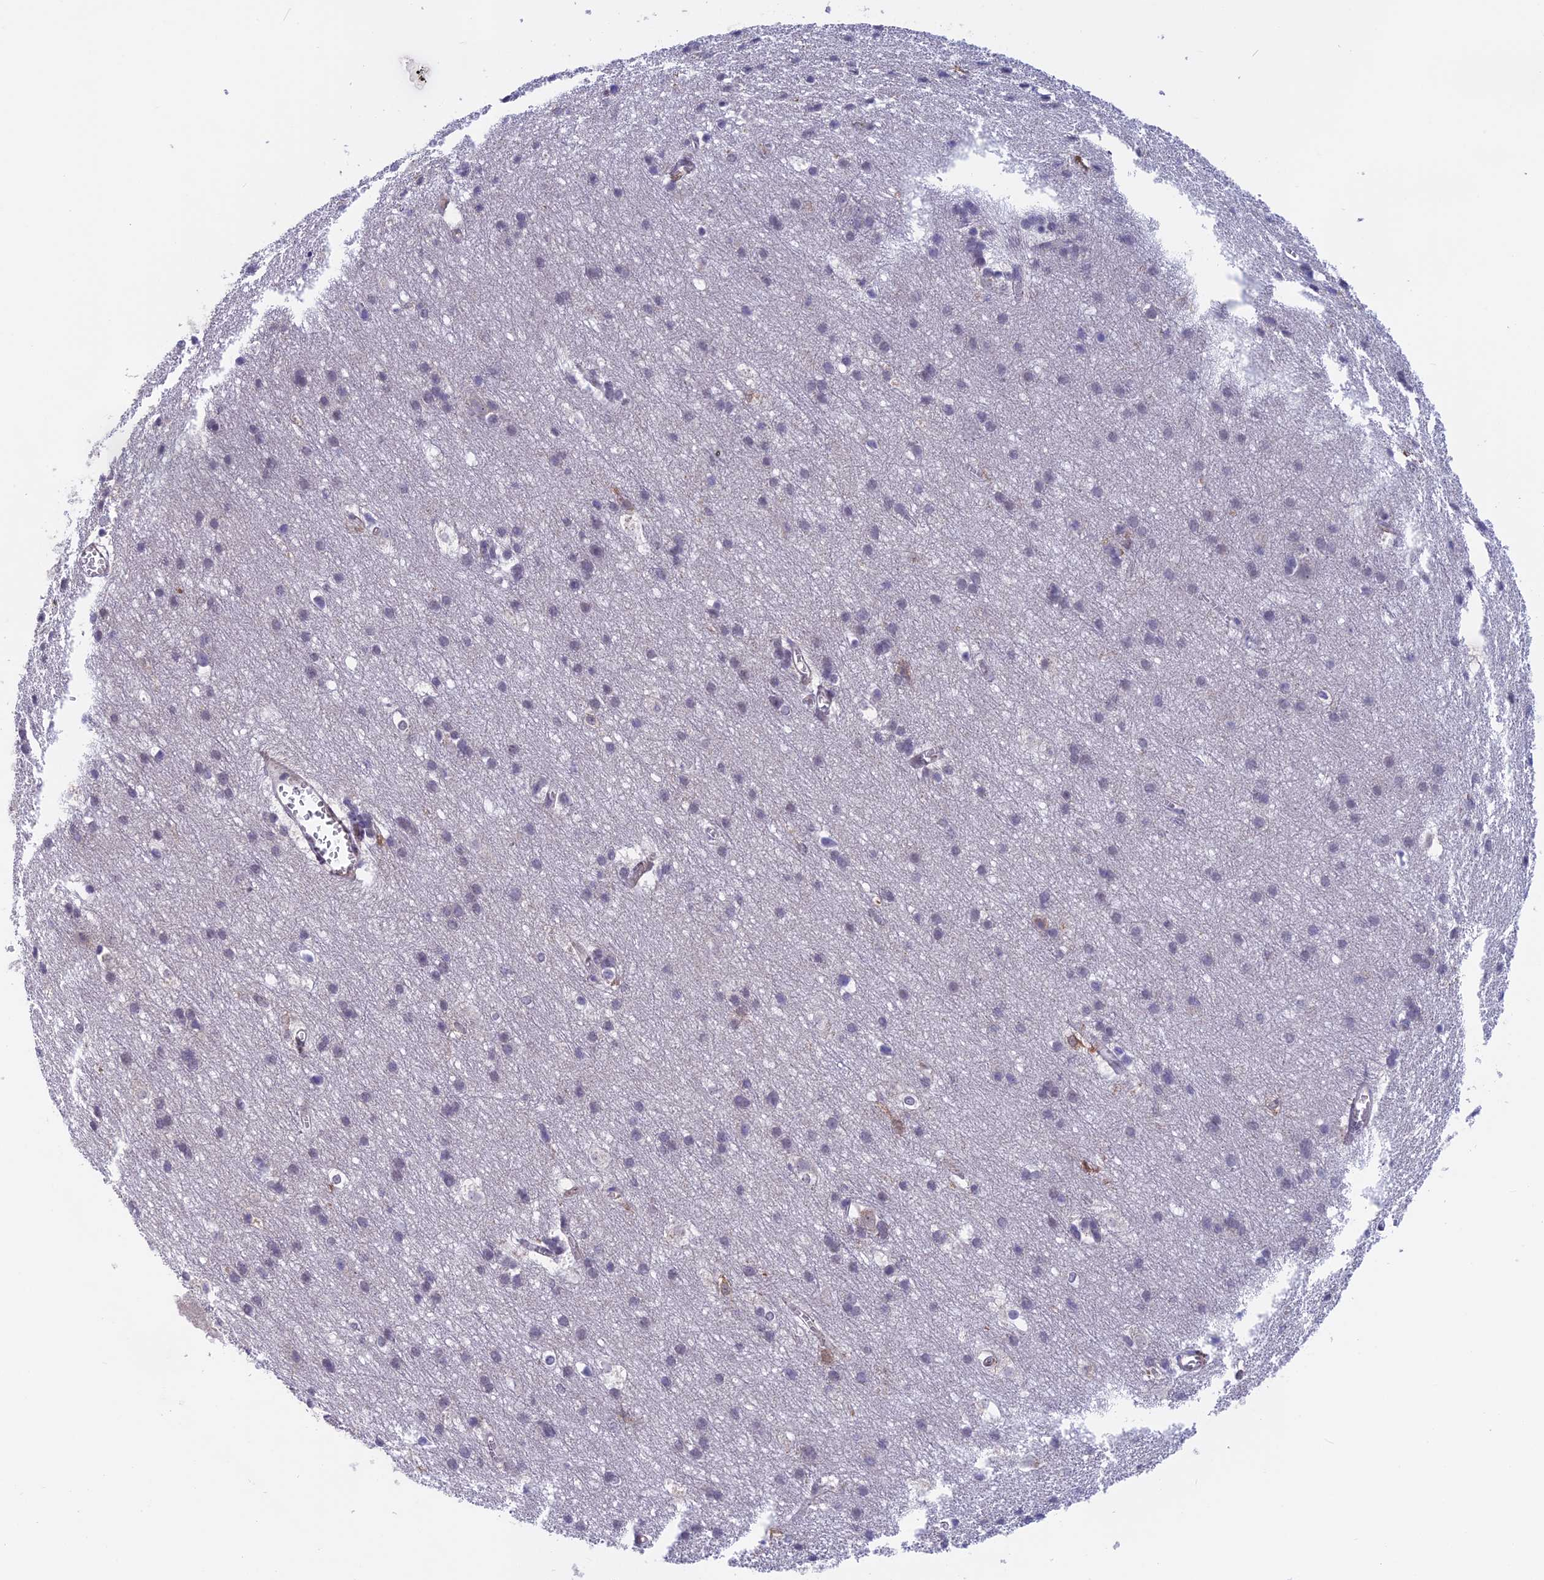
{"staining": {"intensity": "moderate", "quantity": ">75%", "location": "cytoplasmic/membranous"}, "tissue": "cerebral cortex", "cell_type": "Endothelial cells", "image_type": "normal", "snomed": [{"axis": "morphology", "description": "Normal tissue, NOS"}, {"axis": "topography", "description": "Cerebral cortex"}], "caption": "Brown immunohistochemical staining in normal human cerebral cortex shows moderate cytoplasmic/membranous positivity in about >75% of endothelial cells.", "gene": "MAST2", "patient": {"sex": "male", "age": 54}}